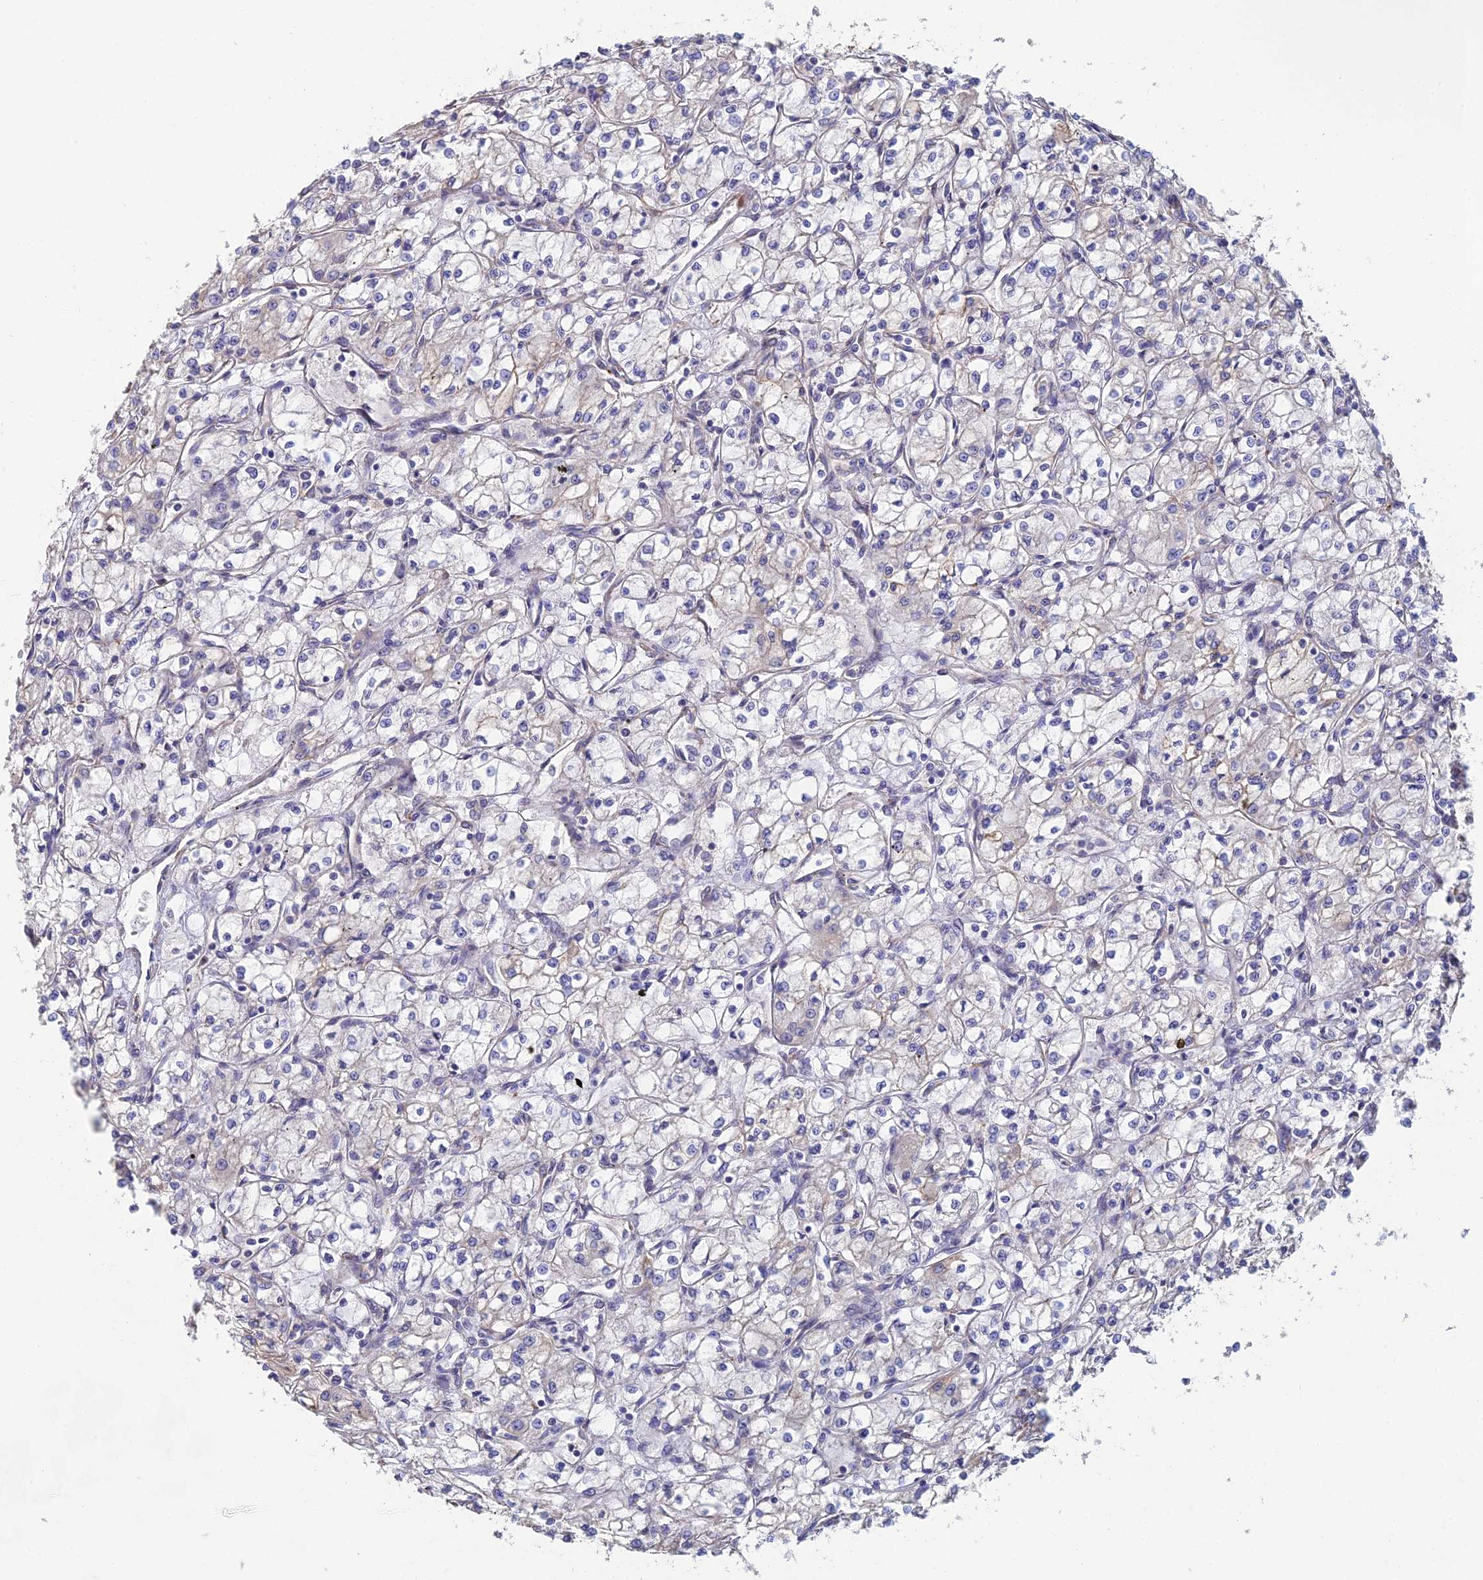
{"staining": {"intensity": "negative", "quantity": "none", "location": "none"}, "tissue": "renal cancer", "cell_type": "Tumor cells", "image_type": "cancer", "snomed": [{"axis": "morphology", "description": "Adenocarcinoma, NOS"}, {"axis": "topography", "description": "Kidney"}], "caption": "DAB immunohistochemical staining of human adenocarcinoma (renal) exhibits no significant expression in tumor cells.", "gene": "PCDHA5", "patient": {"sex": "male", "age": 59}}